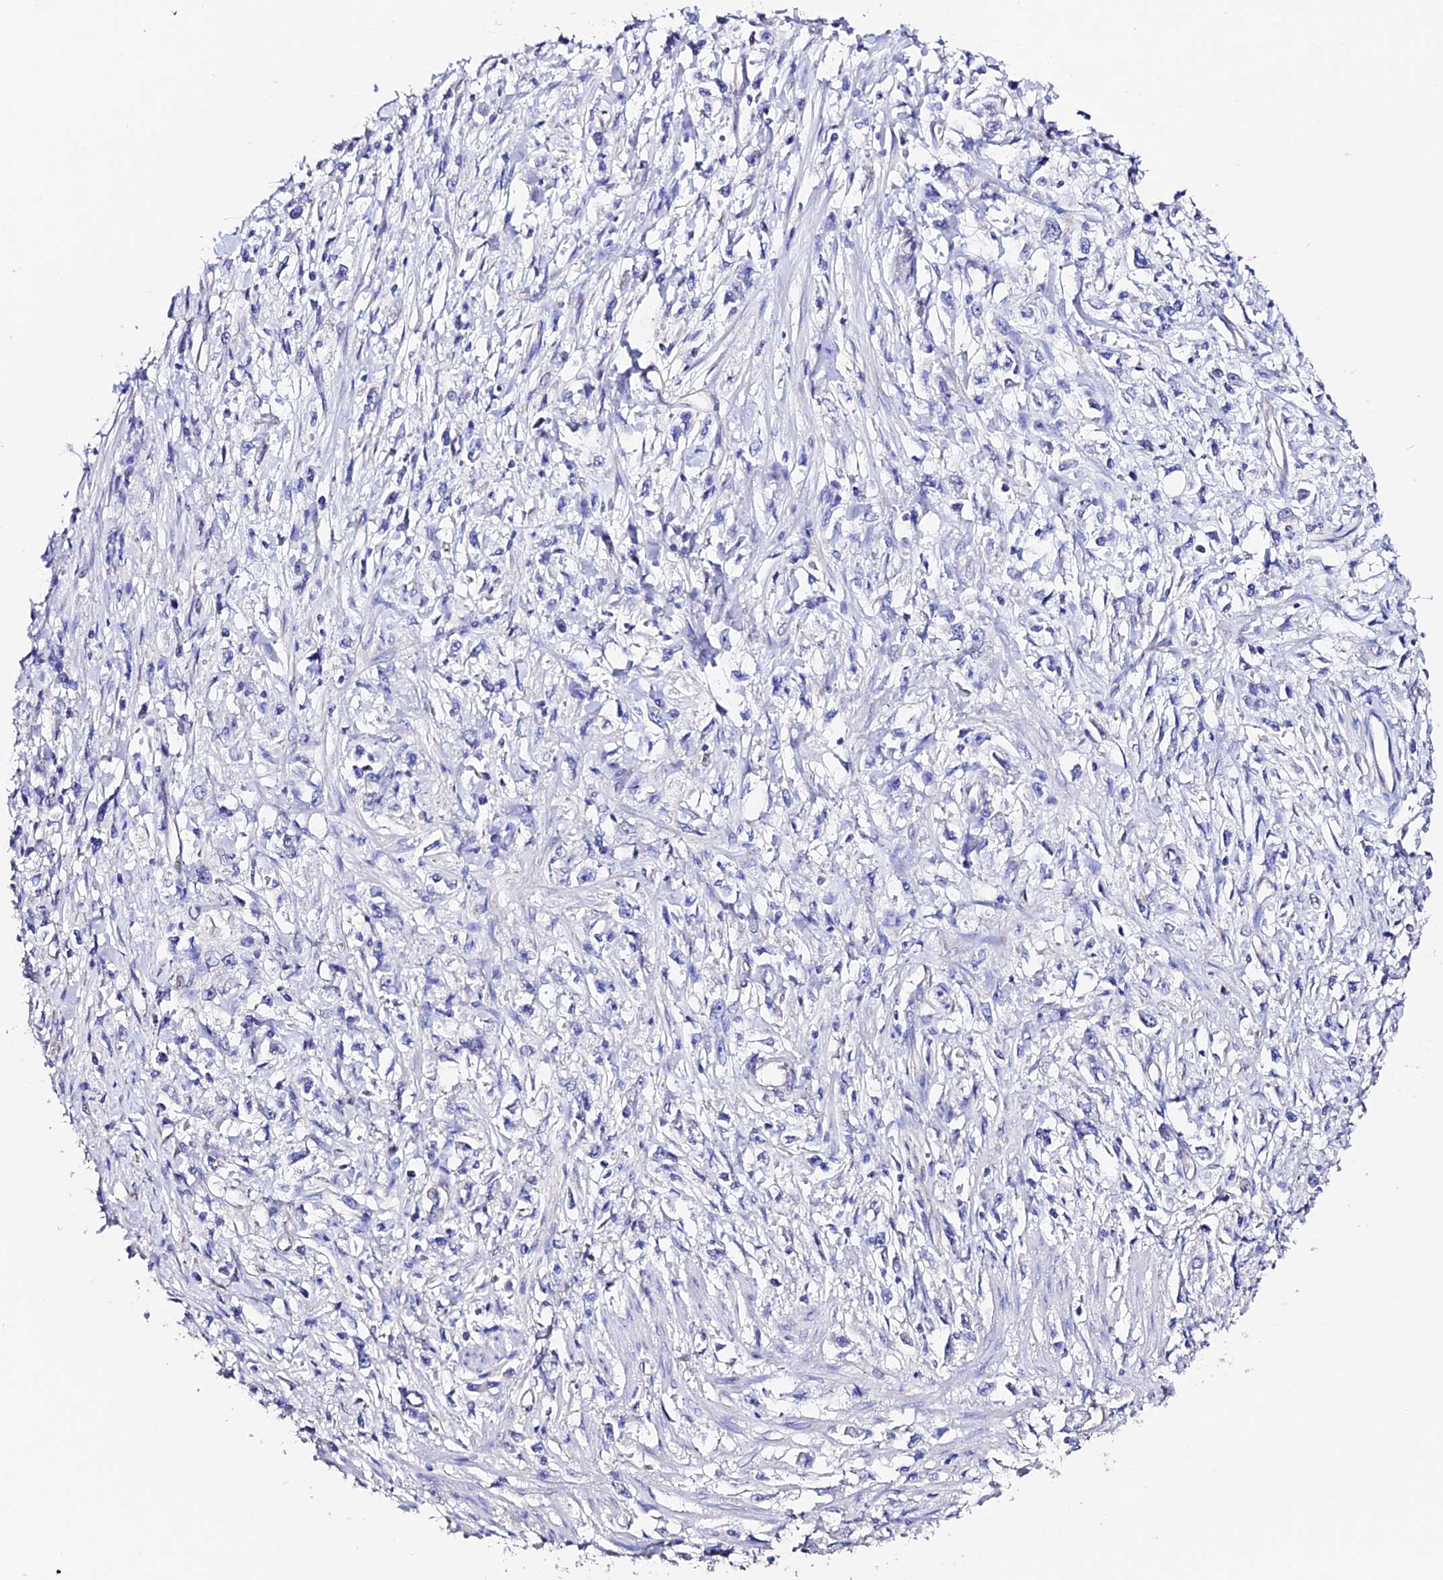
{"staining": {"intensity": "negative", "quantity": "none", "location": "none"}, "tissue": "stomach cancer", "cell_type": "Tumor cells", "image_type": "cancer", "snomed": [{"axis": "morphology", "description": "Adenocarcinoma, NOS"}, {"axis": "topography", "description": "Stomach"}], "caption": "This is a micrograph of immunohistochemistry (IHC) staining of adenocarcinoma (stomach), which shows no expression in tumor cells. The staining was performed using DAB to visualize the protein expression in brown, while the nuclei were stained in blue with hematoxylin (Magnification: 20x).", "gene": "ESM1", "patient": {"sex": "female", "age": 59}}